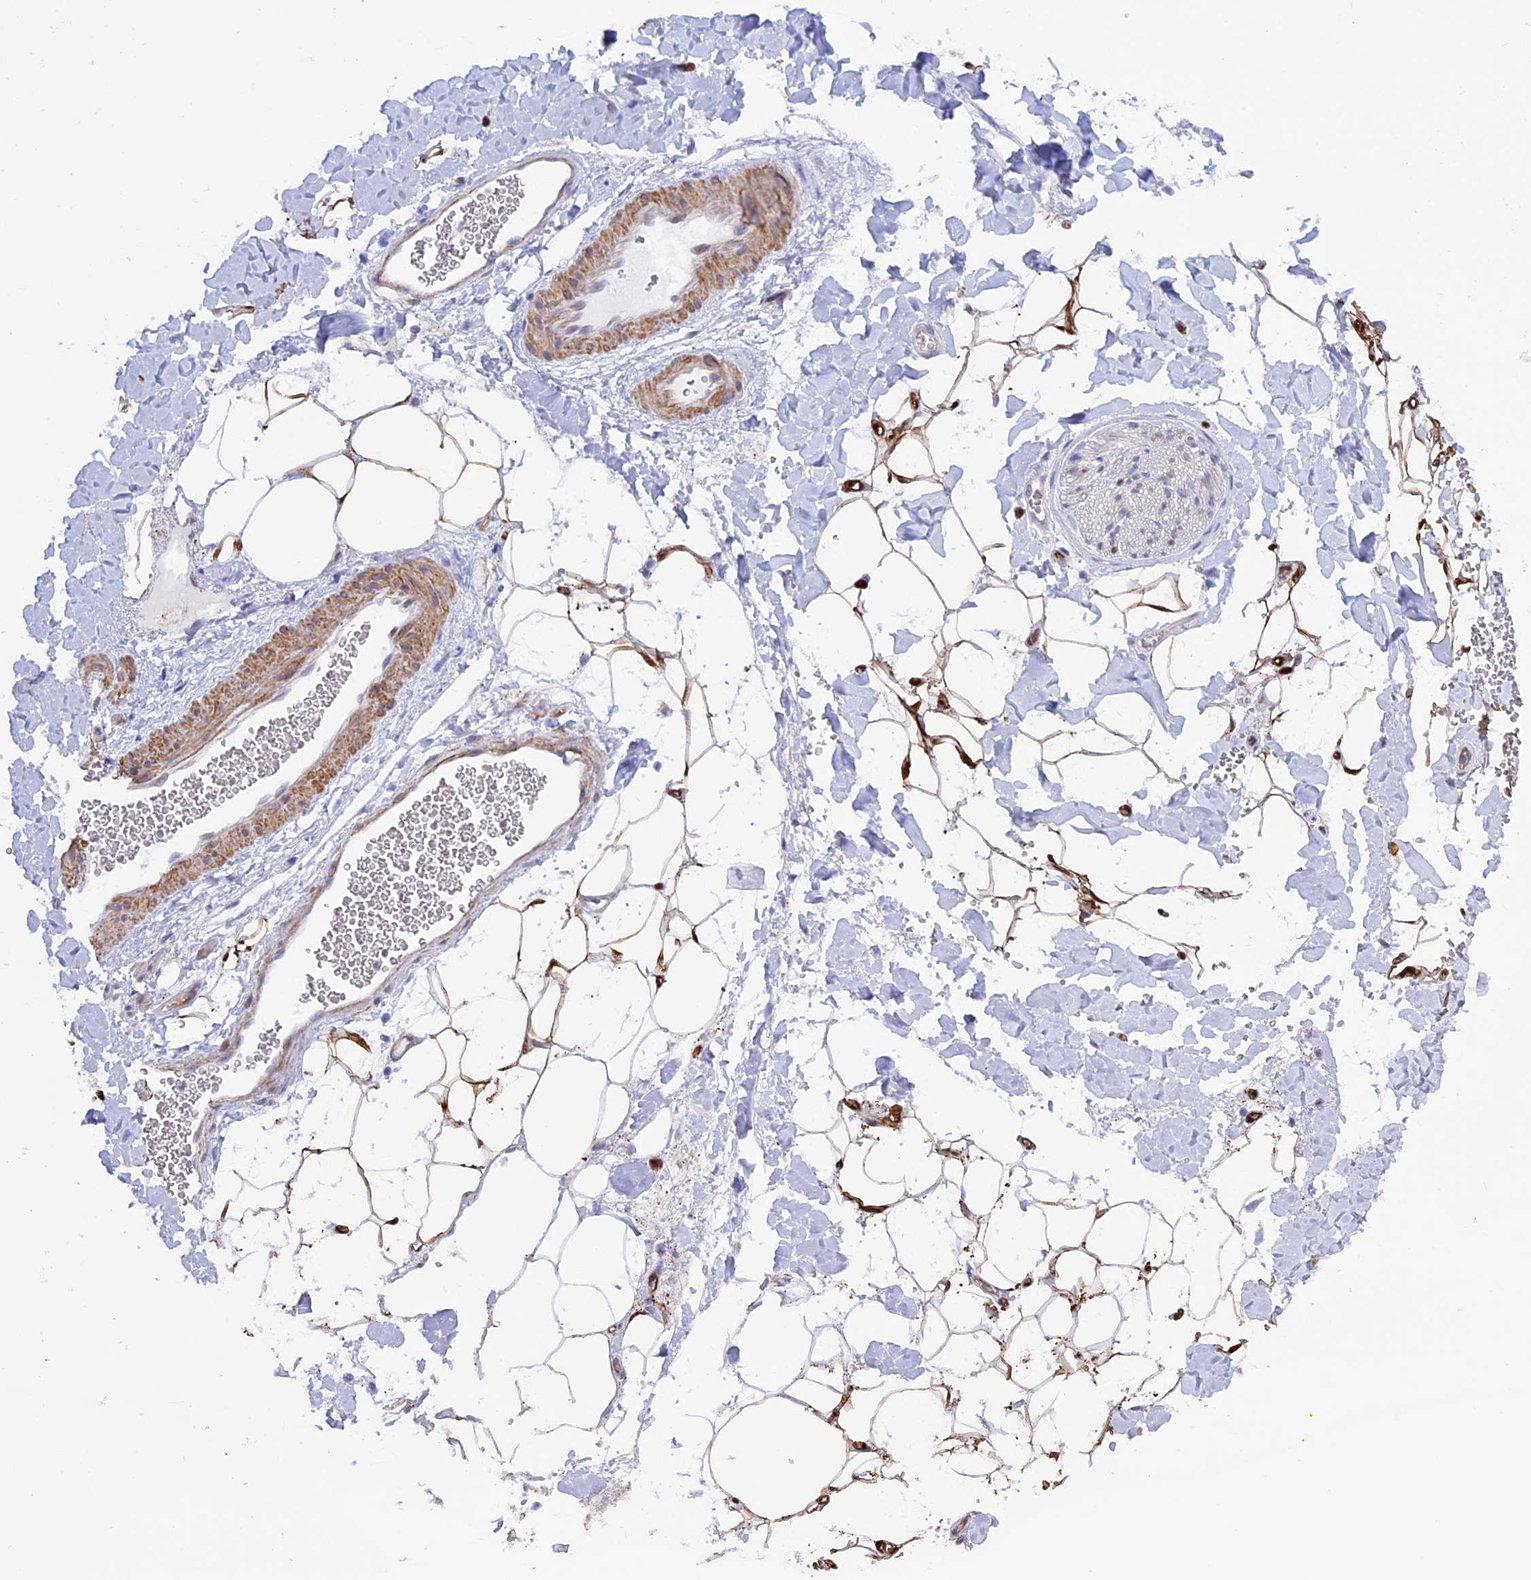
{"staining": {"intensity": "strong", "quantity": ">75%", "location": "cytoplasmic/membranous"}, "tissue": "adipose tissue", "cell_type": "Adipocytes", "image_type": "normal", "snomed": [{"axis": "morphology", "description": "Normal tissue, NOS"}, {"axis": "morphology", "description": "Adenocarcinoma, NOS"}, {"axis": "topography", "description": "Pancreas"}, {"axis": "topography", "description": "Peripheral nerve tissue"}], "caption": "Brown immunohistochemical staining in normal adipose tissue displays strong cytoplasmic/membranous staining in approximately >75% of adipocytes.", "gene": "IGSF6", "patient": {"sex": "male", "age": 59}}